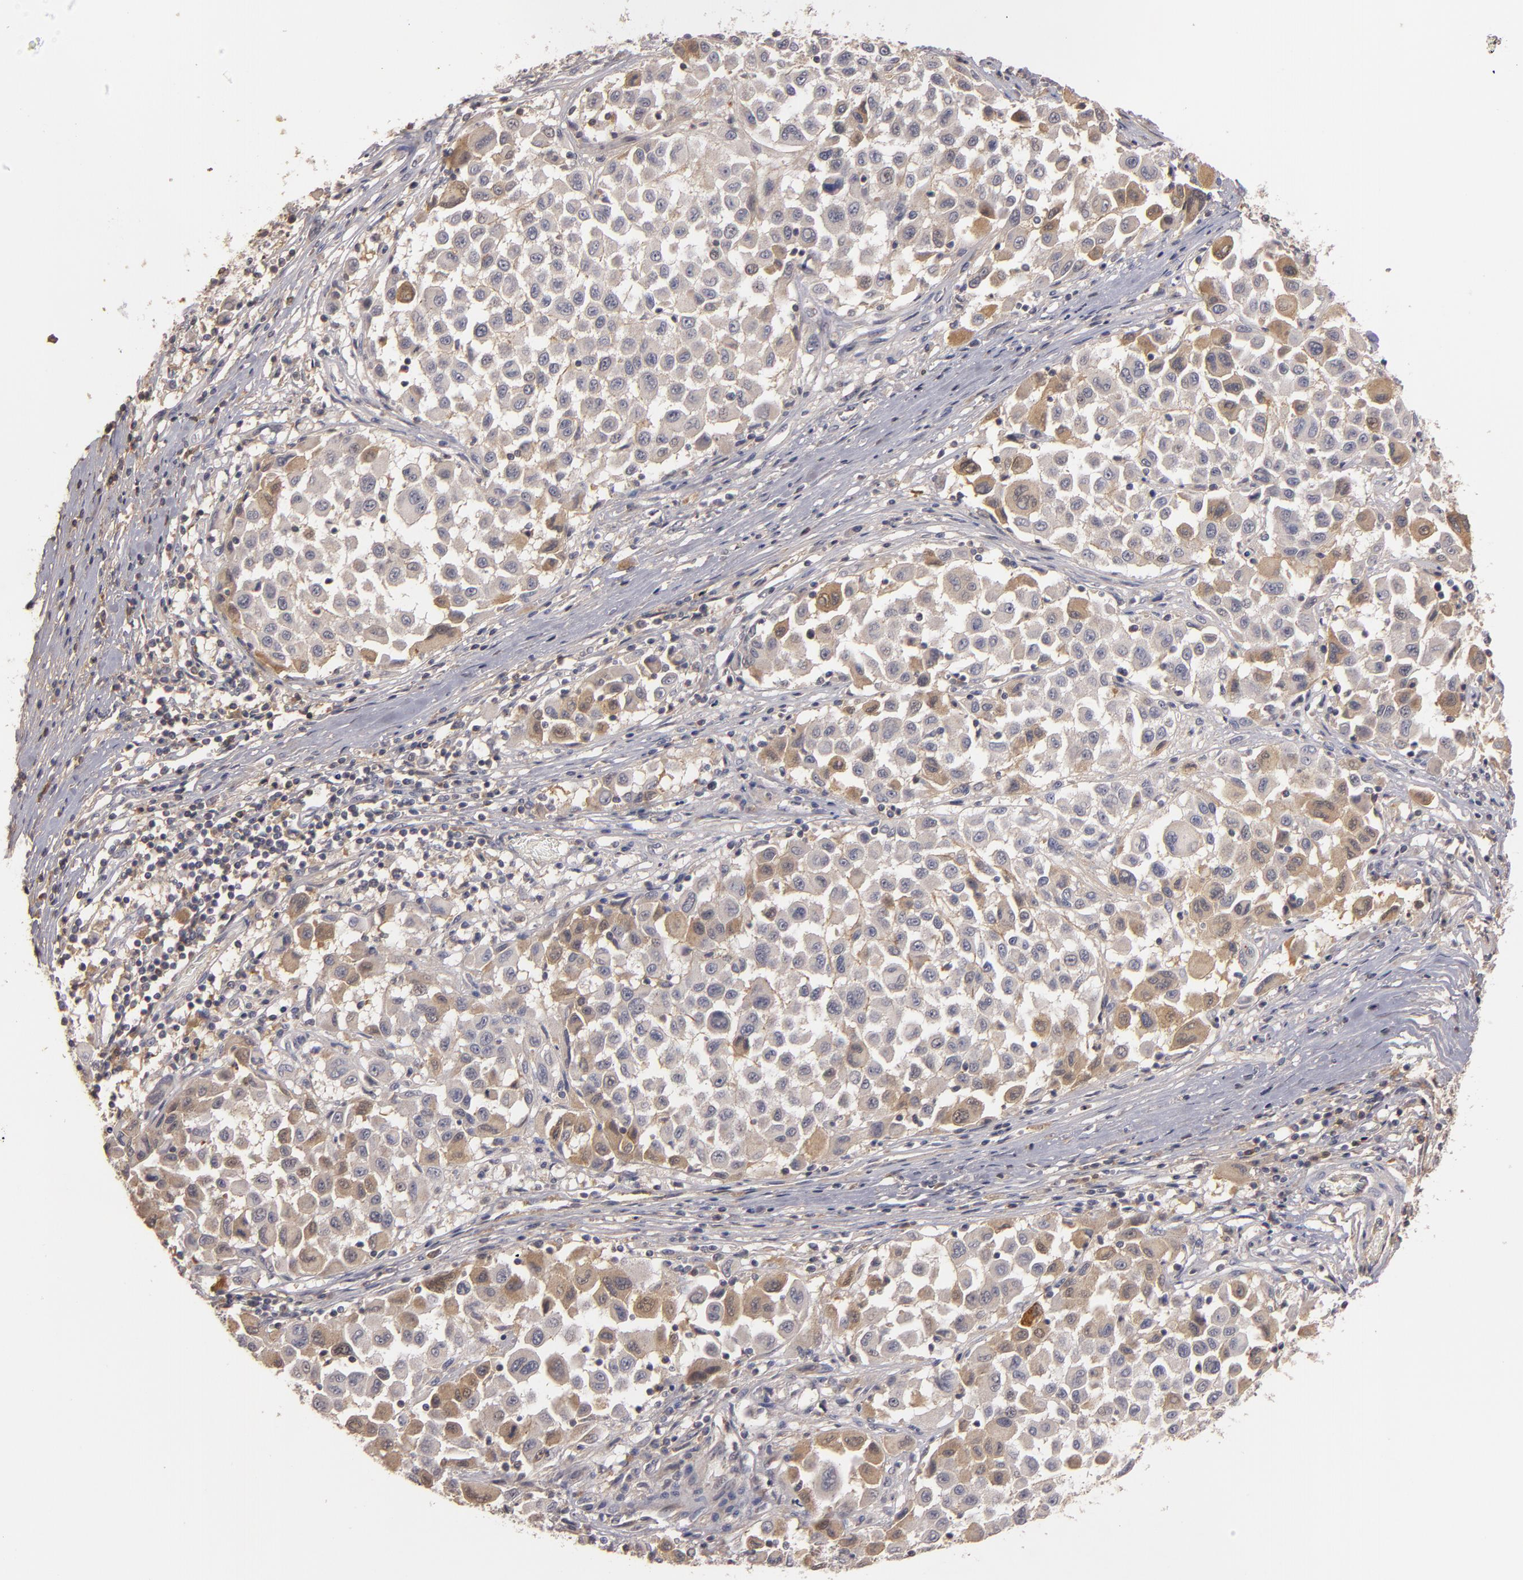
{"staining": {"intensity": "weak", "quantity": "<25%", "location": "cytoplasmic/membranous"}, "tissue": "melanoma", "cell_type": "Tumor cells", "image_type": "cancer", "snomed": [{"axis": "morphology", "description": "Malignant melanoma, Metastatic site"}, {"axis": "topography", "description": "Lymph node"}], "caption": "High magnification brightfield microscopy of melanoma stained with DAB (brown) and counterstained with hematoxylin (blue): tumor cells show no significant staining. (Brightfield microscopy of DAB IHC at high magnification).", "gene": "MBL2", "patient": {"sex": "male", "age": 61}}